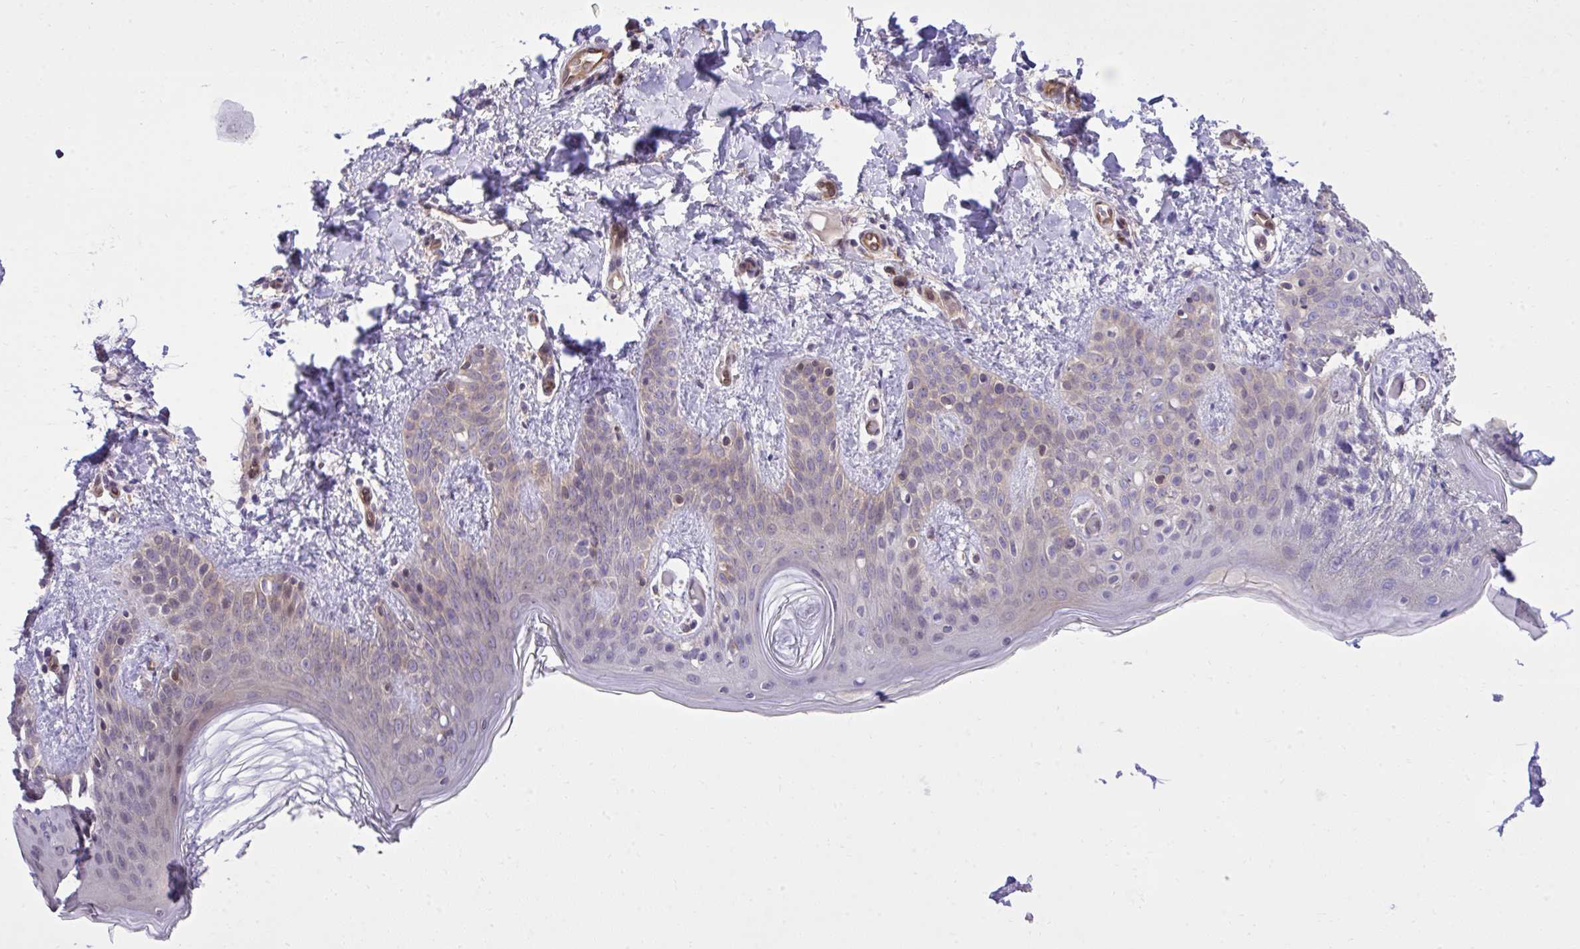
{"staining": {"intensity": "weak", "quantity": "<25%", "location": "cytoplasmic/membranous"}, "tissue": "skin", "cell_type": "Fibroblasts", "image_type": "normal", "snomed": [{"axis": "morphology", "description": "Normal tissue, NOS"}, {"axis": "topography", "description": "Skin"}], "caption": "Immunohistochemistry of benign skin shows no positivity in fibroblasts.", "gene": "PPP5C", "patient": {"sex": "male", "age": 16}}